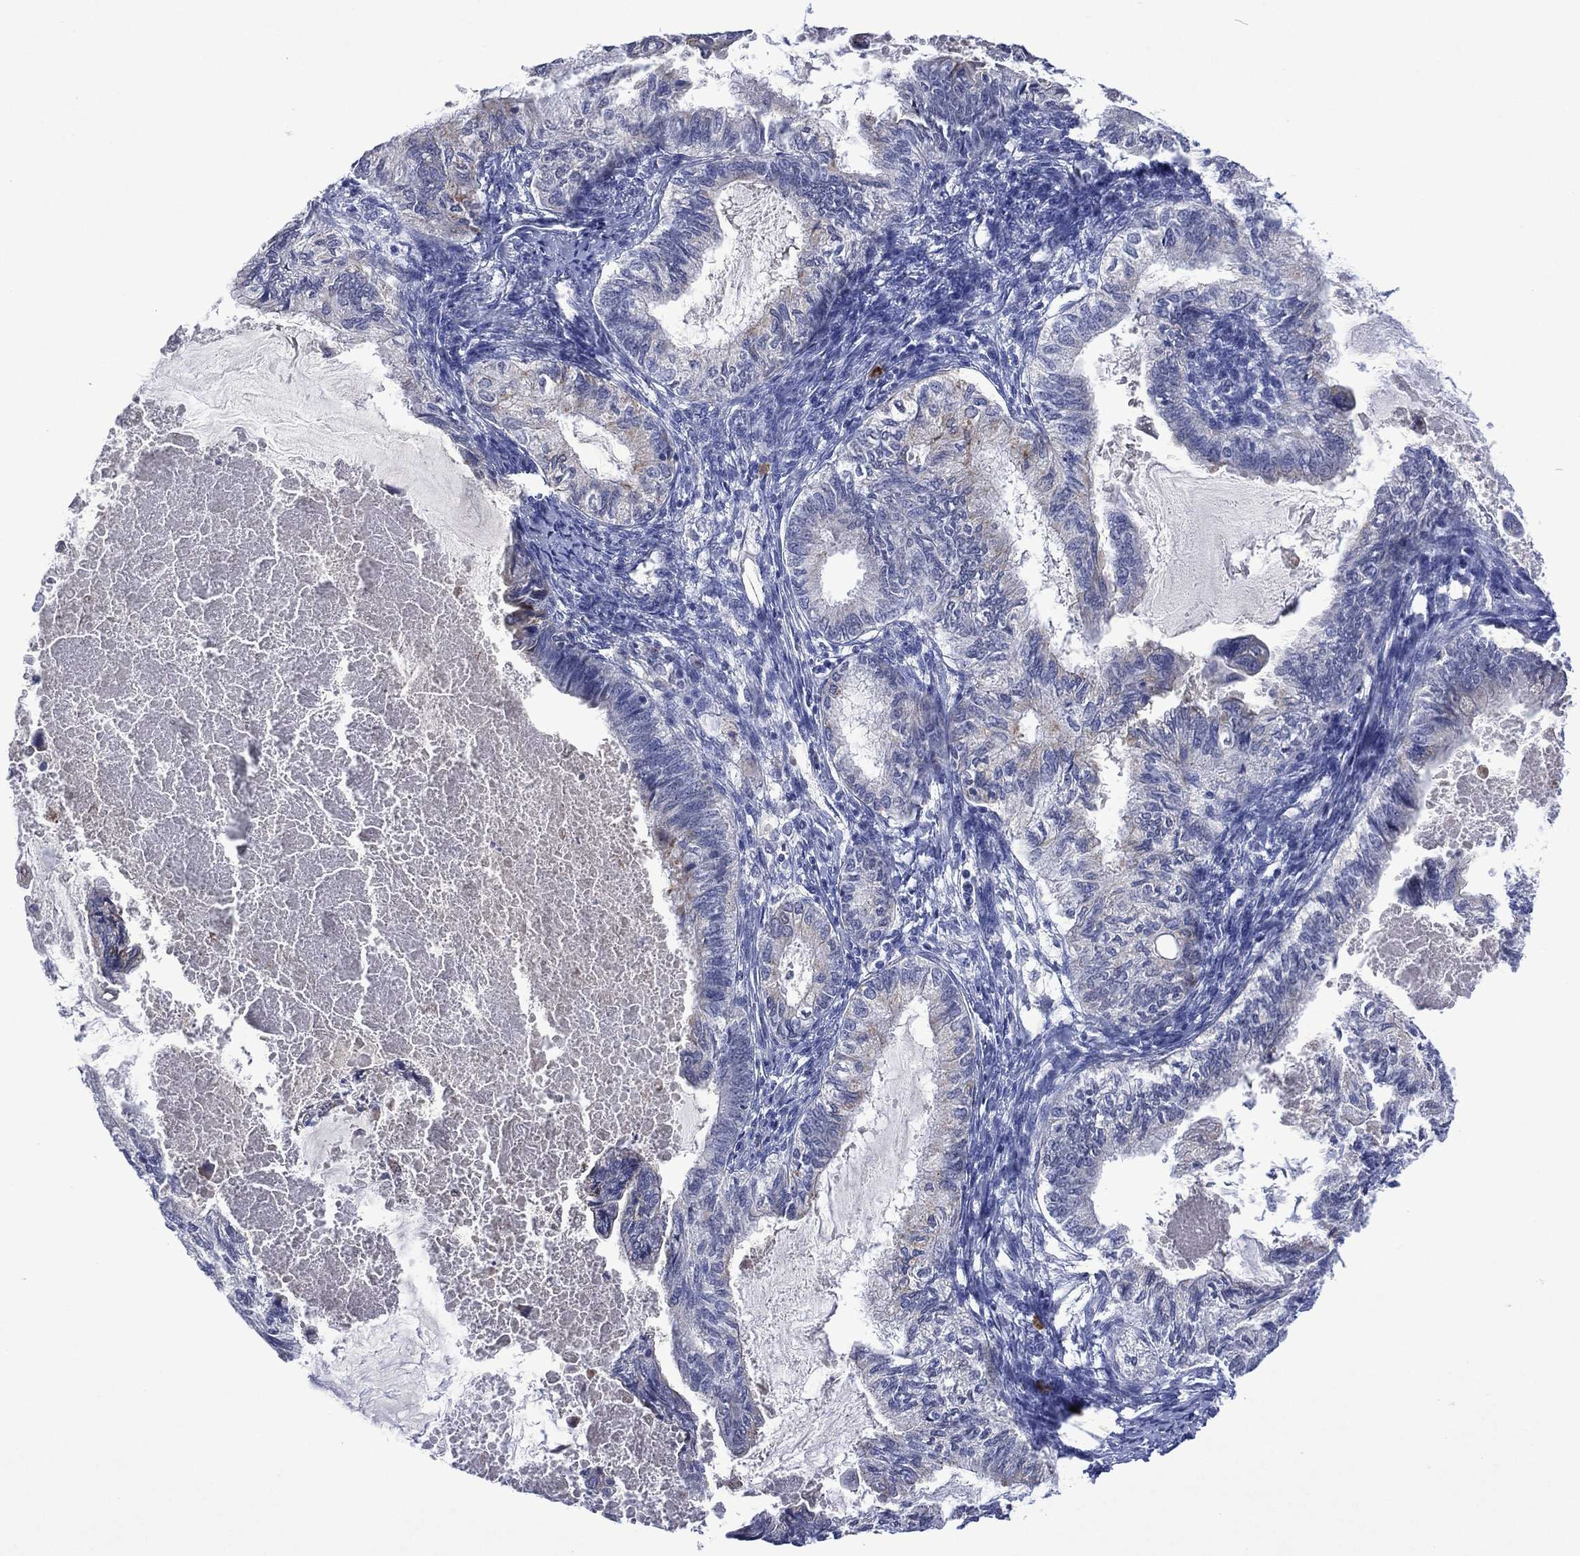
{"staining": {"intensity": "negative", "quantity": "none", "location": "none"}, "tissue": "endometrial cancer", "cell_type": "Tumor cells", "image_type": "cancer", "snomed": [{"axis": "morphology", "description": "Adenocarcinoma, NOS"}, {"axis": "topography", "description": "Endometrium"}], "caption": "The image reveals no significant positivity in tumor cells of endometrial adenocarcinoma.", "gene": "ASB10", "patient": {"sex": "female", "age": 86}}